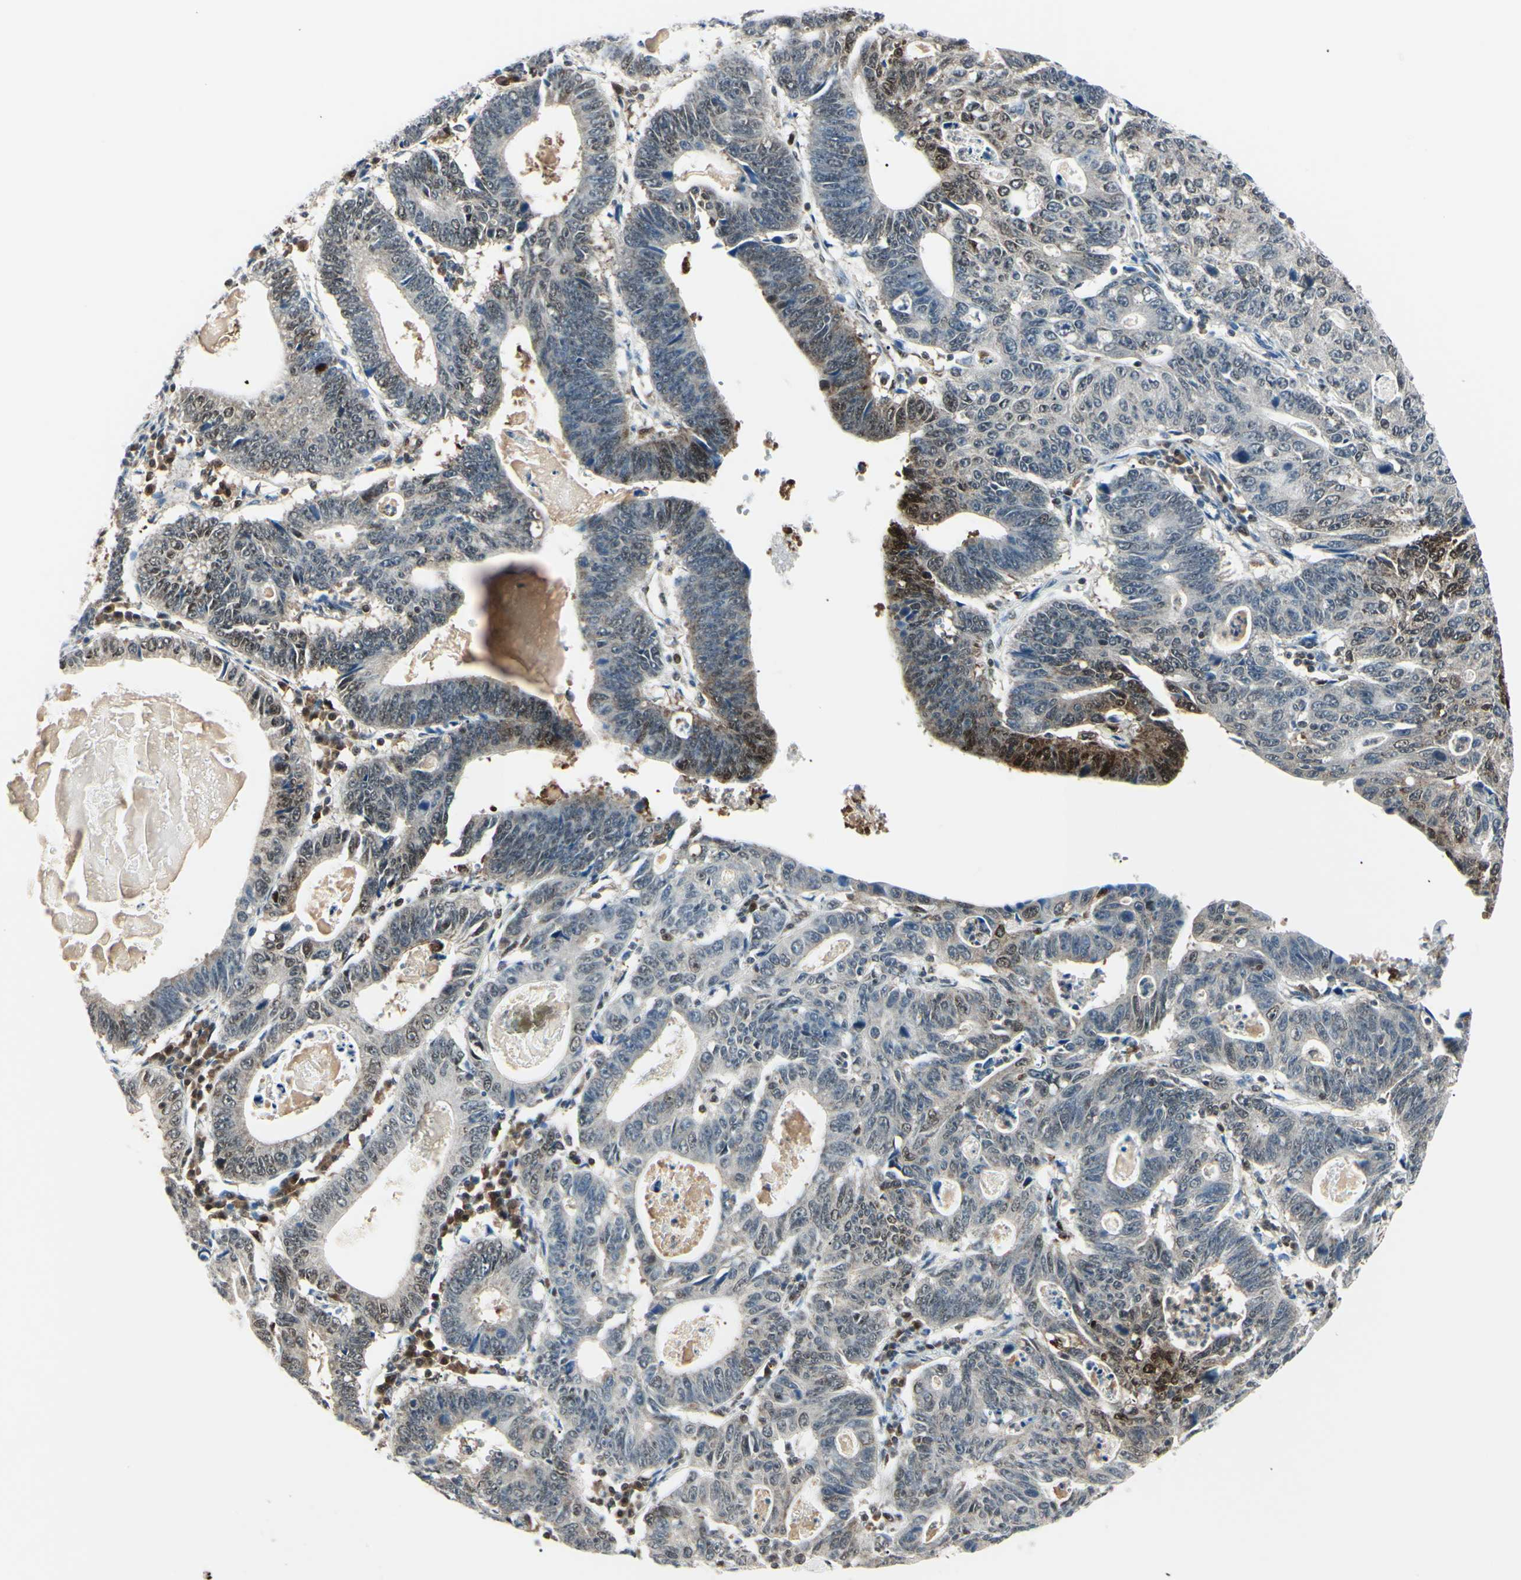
{"staining": {"intensity": "strong", "quantity": "<25%", "location": "cytoplasmic/membranous,nuclear"}, "tissue": "stomach cancer", "cell_type": "Tumor cells", "image_type": "cancer", "snomed": [{"axis": "morphology", "description": "Adenocarcinoma, NOS"}, {"axis": "topography", "description": "Stomach"}], "caption": "High-magnification brightfield microscopy of stomach cancer (adenocarcinoma) stained with DAB (3,3'-diaminobenzidine) (brown) and counterstained with hematoxylin (blue). tumor cells exhibit strong cytoplasmic/membranous and nuclear staining is identified in approximately<25% of cells. (DAB = brown stain, brightfield microscopy at high magnification).", "gene": "PGK1", "patient": {"sex": "male", "age": 59}}